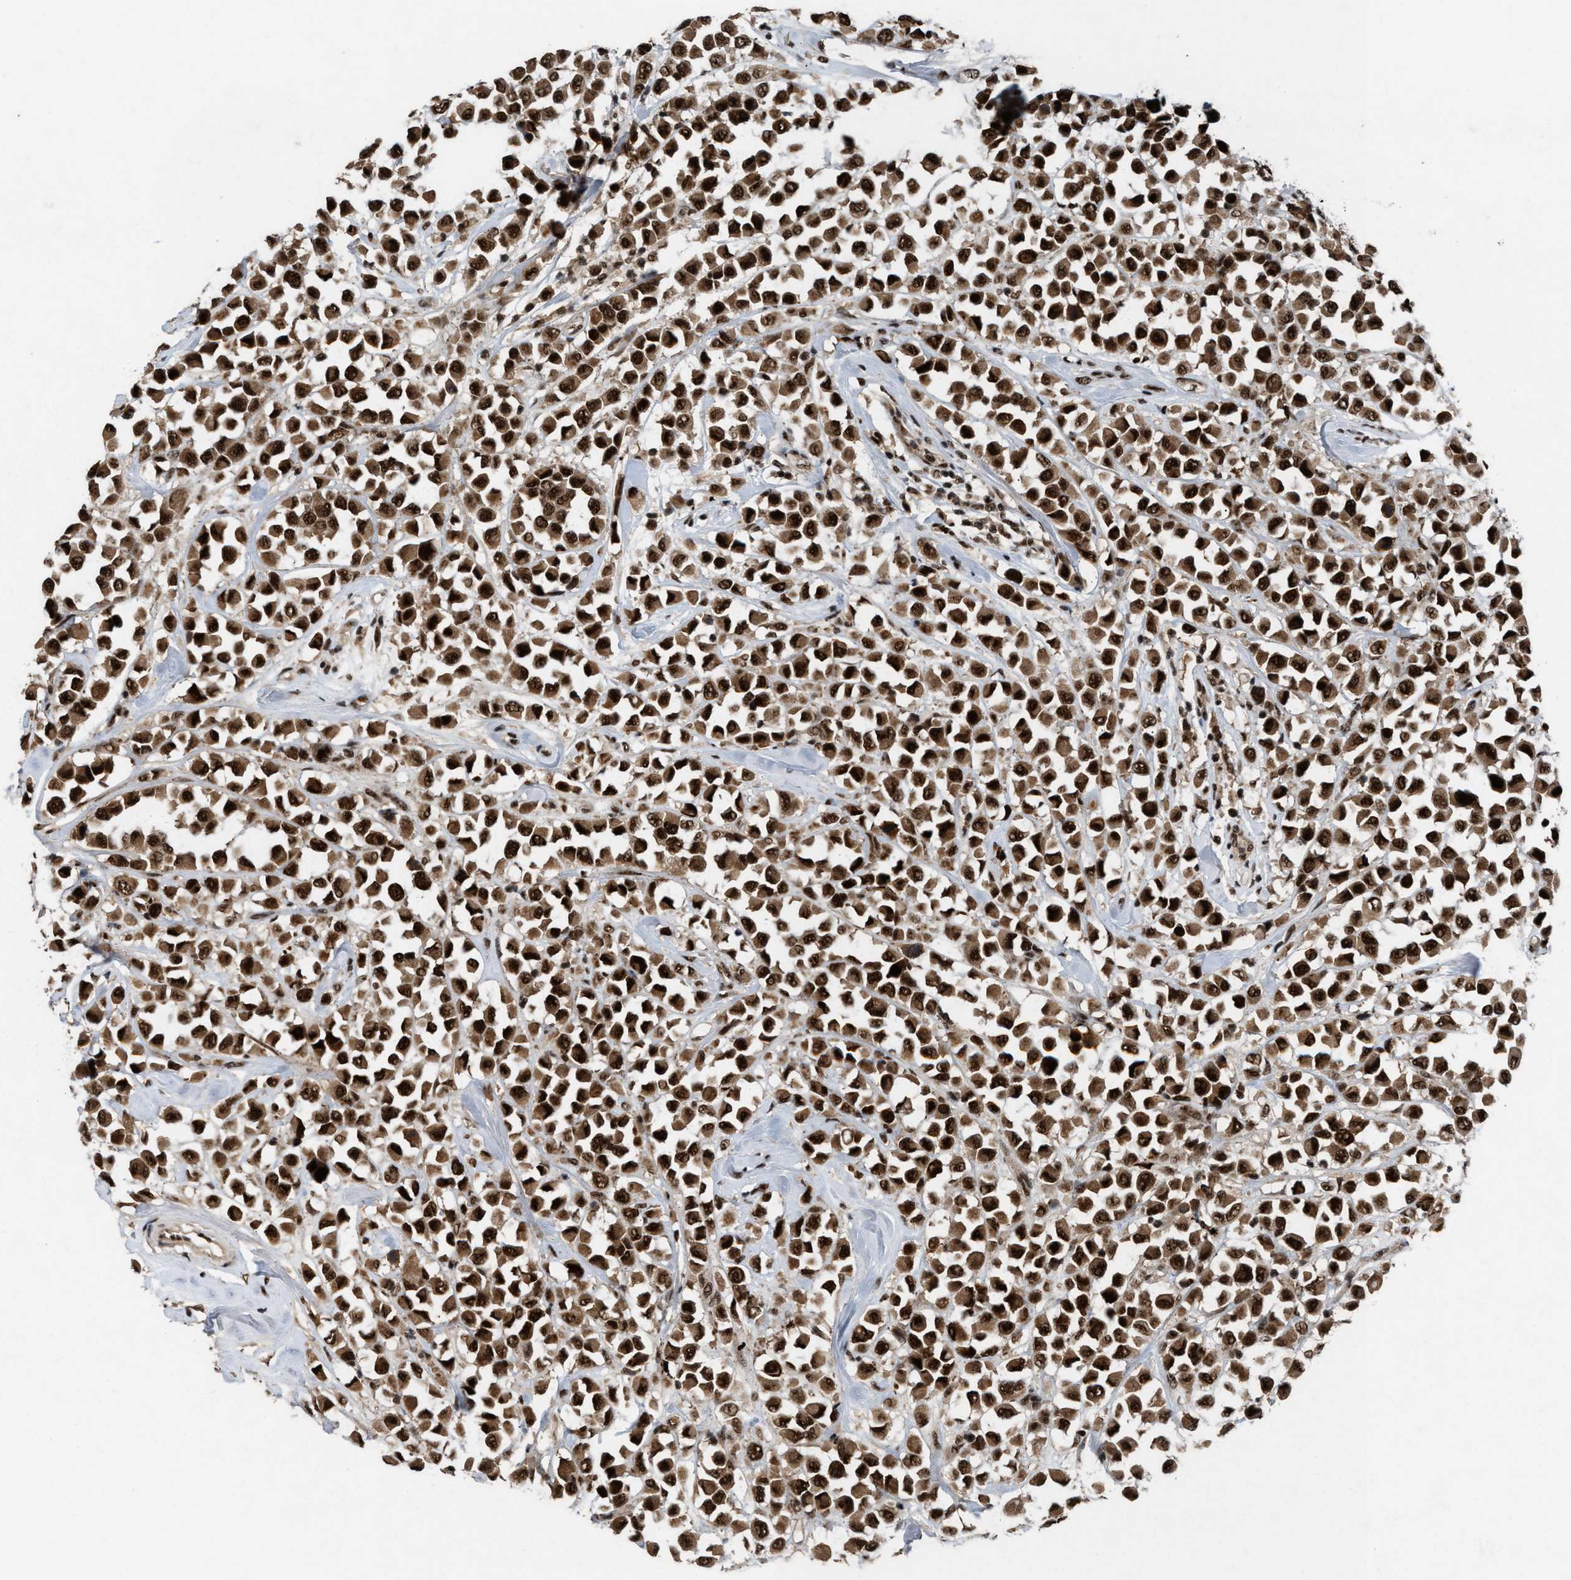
{"staining": {"intensity": "strong", "quantity": ">75%", "location": "cytoplasmic/membranous,nuclear"}, "tissue": "breast cancer", "cell_type": "Tumor cells", "image_type": "cancer", "snomed": [{"axis": "morphology", "description": "Duct carcinoma"}, {"axis": "topography", "description": "Breast"}], "caption": "Brown immunohistochemical staining in breast cancer shows strong cytoplasmic/membranous and nuclear expression in about >75% of tumor cells. Immunohistochemistry stains the protein in brown and the nuclei are stained blue.", "gene": "PRPF4", "patient": {"sex": "female", "age": 61}}